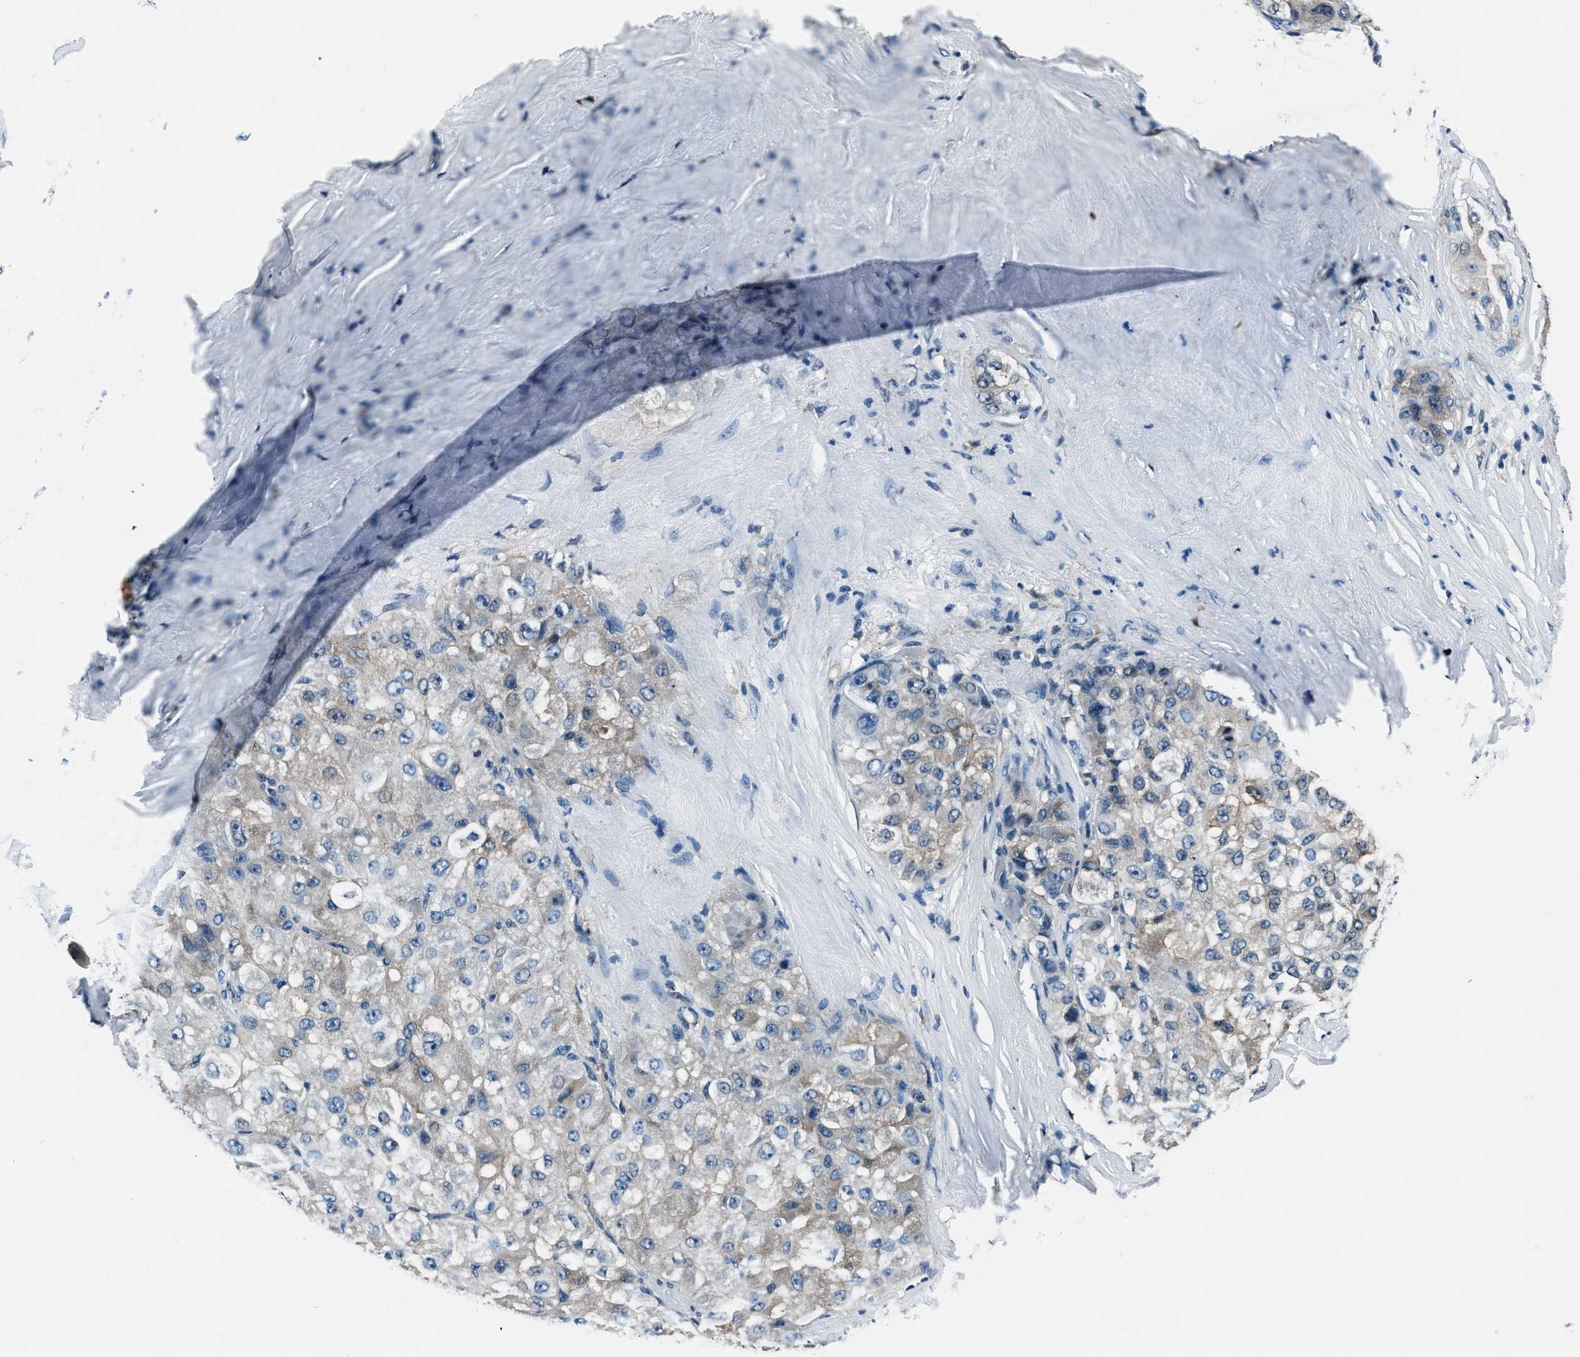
{"staining": {"intensity": "moderate", "quantity": "25%-75%", "location": "cytoplasmic/membranous"}, "tissue": "liver cancer", "cell_type": "Tumor cells", "image_type": "cancer", "snomed": [{"axis": "morphology", "description": "Carcinoma, Hepatocellular, NOS"}, {"axis": "topography", "description": "Liver"}], "caption": "Moderate cytoplasmic/membranous positivity is appreciated in approximately 25%-75% of tumor cells in liver cancer. The protein of interest is stained brown, and the nuclei are stained in blue (DAB (3,3'-diaminobenzidine) IHC with brightfield microscopy, high magnification).", "gene": "PTPDC1", "patient": {"sex": "male", "age": 80}}